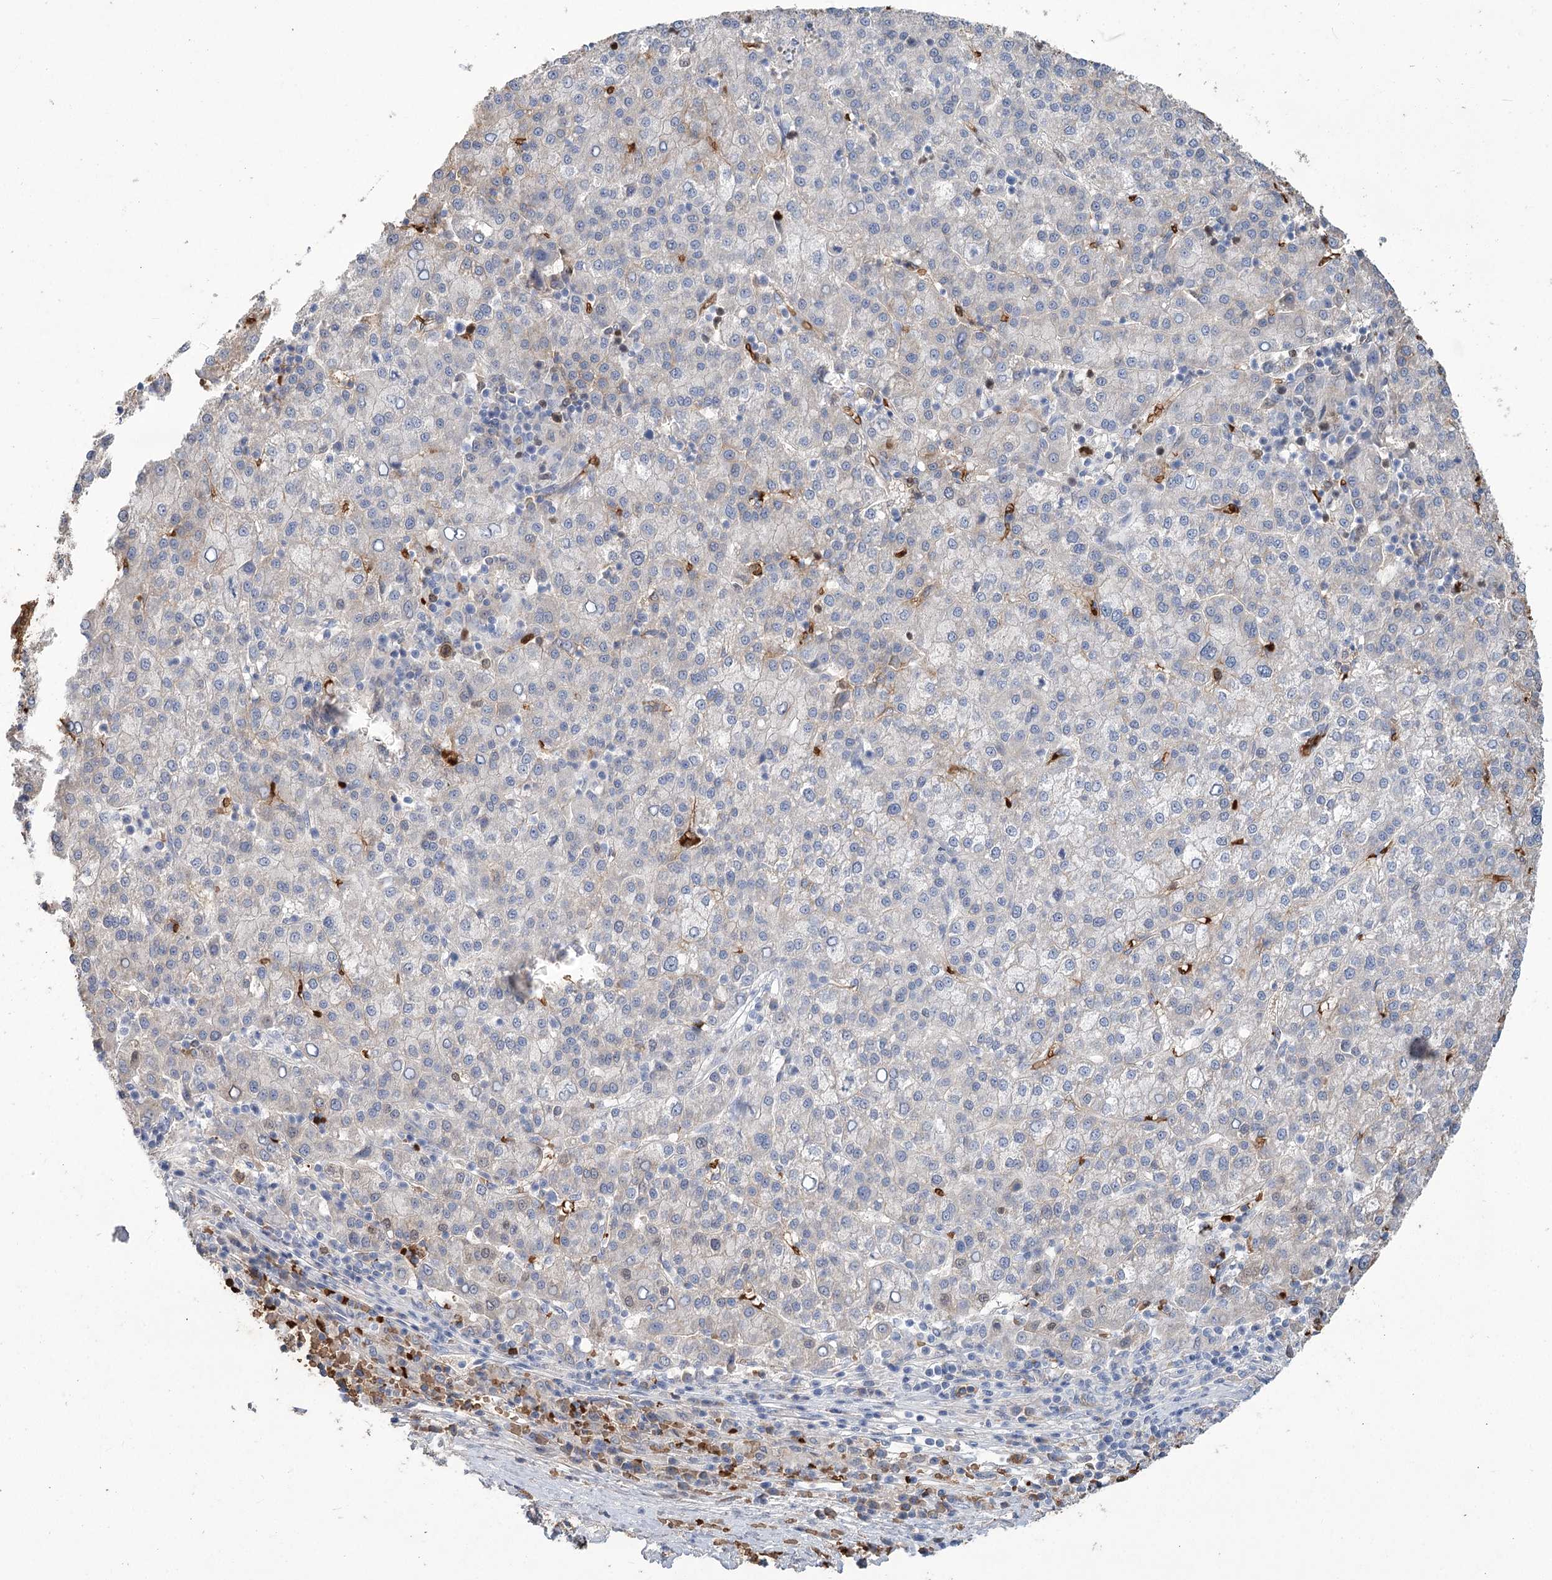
{"staining": {"intensity": "negative", "quantity": "none", "location": "none"}, "tissue": "liver cancer", "cell_type": "Tumor cells", "image_type": "cancer", "snomed": [{"axis": "morphology", "description": "Carcinoma, Hepatocellular, NOS"}, {"axis": "topography", "description": "Liver"}], "caption": "Tumor cells are negative for protein expression in human liver hepatocellular carcinoma. (Stains: DAB (3,3'-diaminobenzidine) immunohistochemistry with hematoxylin counter stain, Microscopy: brightfield microscopy at high magnification).", "gene": "HBA1", "patient": {"sex": "female", "age": 58}}